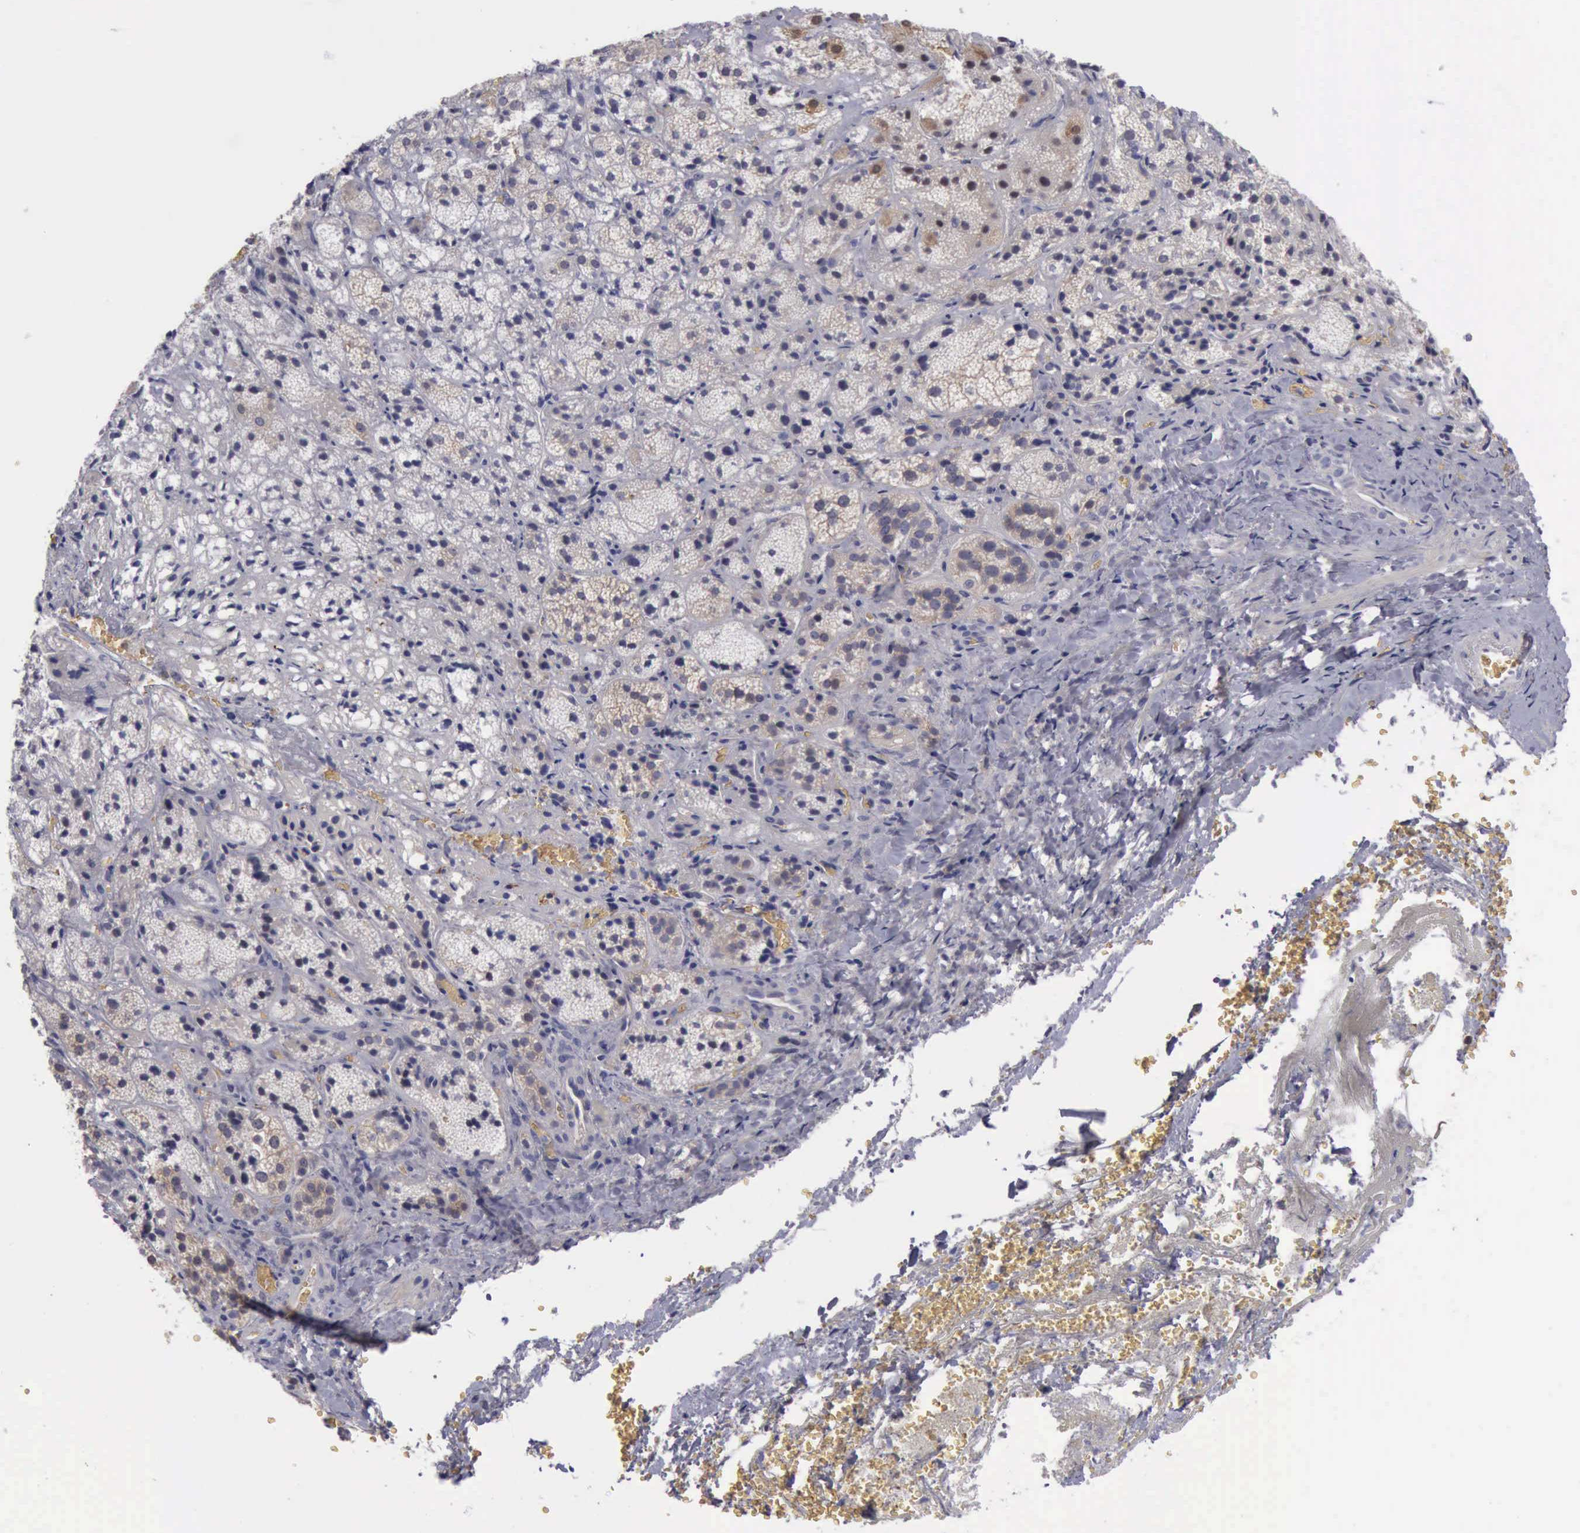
{"staining": {"intensity": "weak", "quantity": "<25%", "location": "cytoplasmic/membranous"}, "tissue": "adrenal gland", "cell_type": "Glandular cells", "image_type": "normal", "snomed": [{"axis": "morphology", "description": "Normal tissue, NOS"}, {"axis": "topography", "description": "Adrenal gland"}], "caption": "Glandular cells show no significant expression in unremarkable adrenal gland. (Brightfield microscopy of DAB immunohistochemistry (IHC) at high magnification).", "gene": "CEP128", "patient": {"sex": "female", "age": 71}}